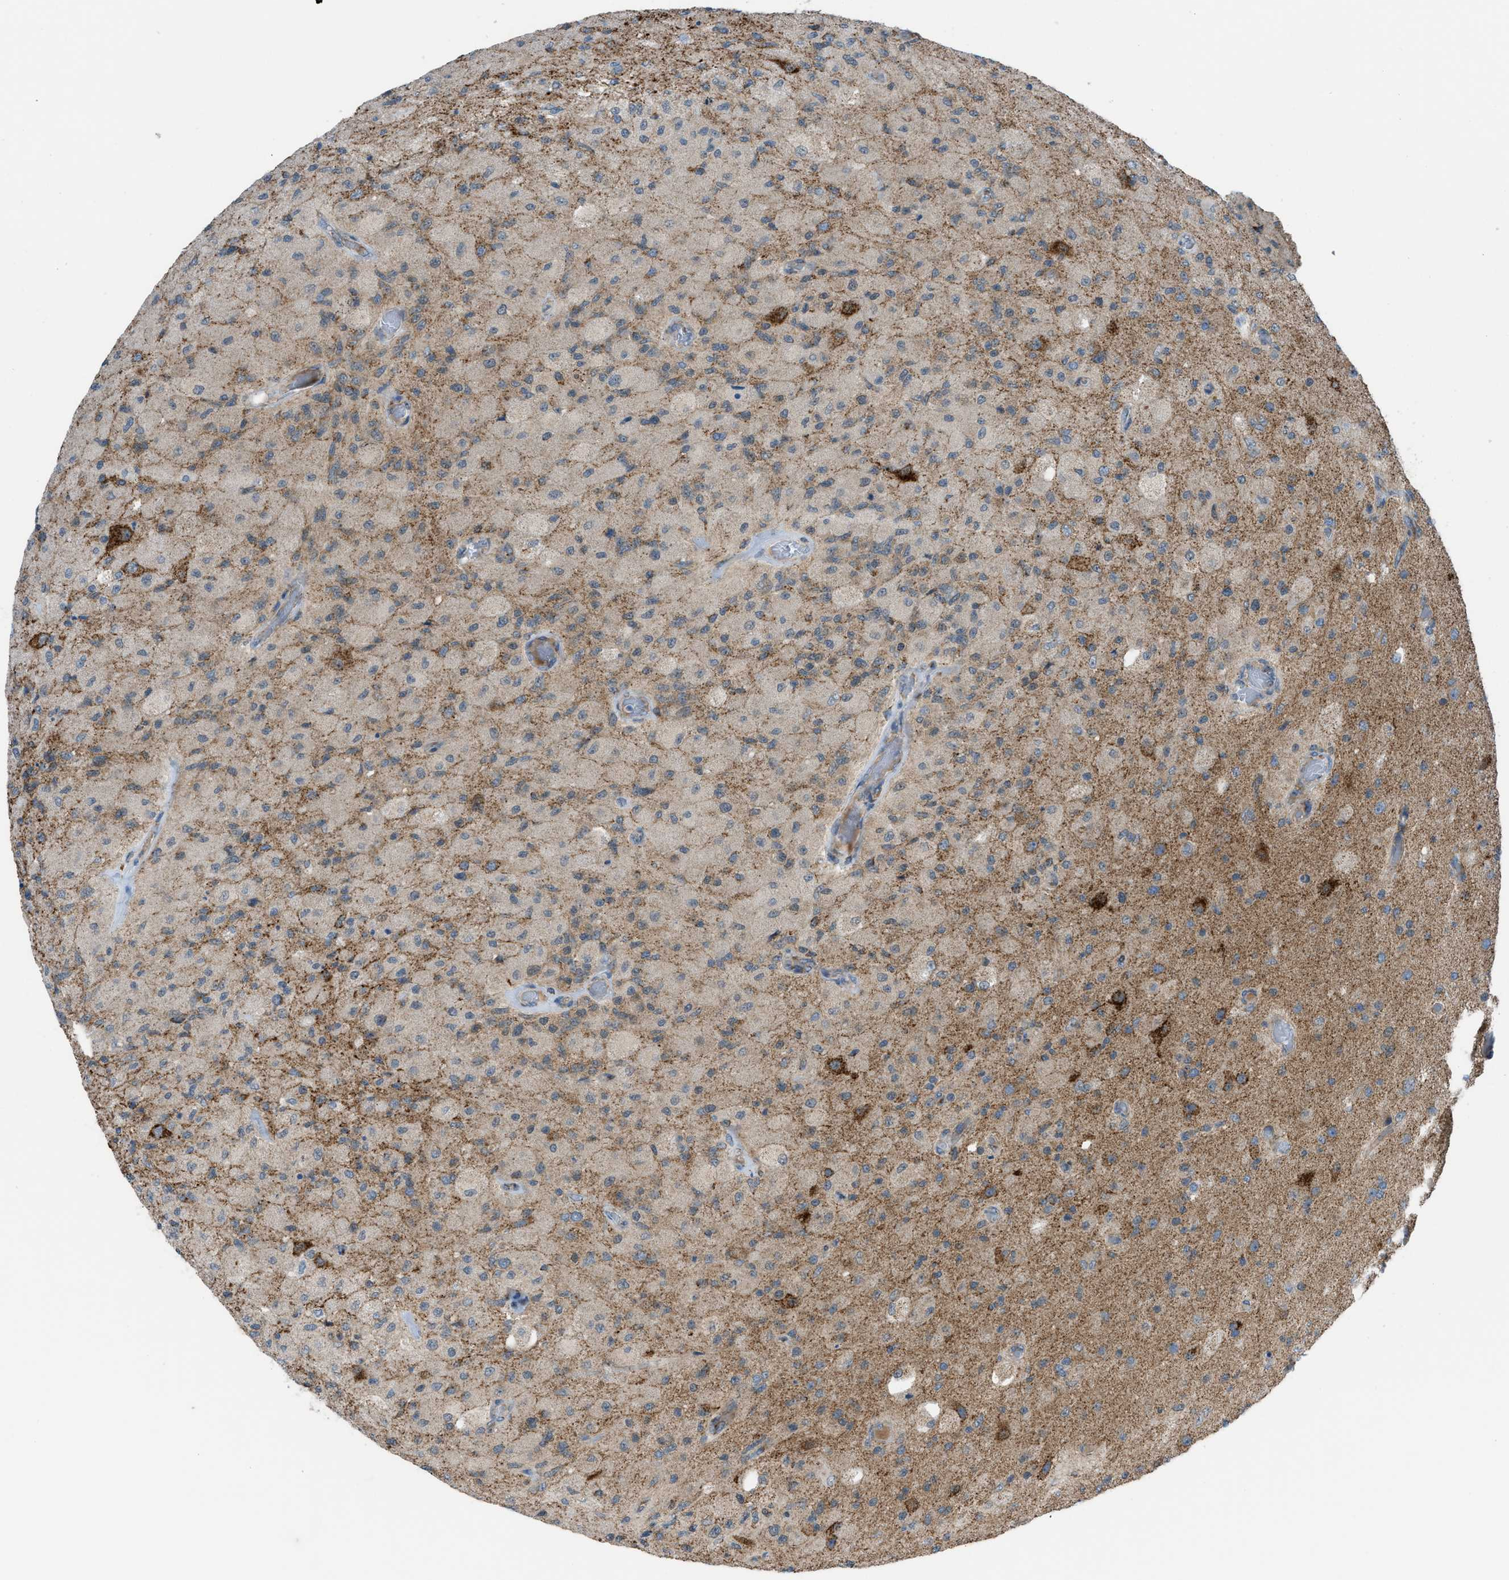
{"staining": {"intensity": "moderate", "quantity": "<25%", "location": "cytoplasmic/membranous"}, "tissue": "glioma", "cell_type": "Tumor cells", "image_type": "cancer", "snomed": [{"axis": "morphology", "description": "Normal tissue, NOS"}, {"axis": "morphology", "description": "Glioma, malignant, High grade"}, {"axis": "topography", "description": "Cerebral cortex"}], "caption": "Brown immunohistochemical staining in glioma displays moderate cytoplasmic/membranous staining in approximately <25% of tumor cells.", "gene": "SRM", "patient": {"sex": "male", "age": 77}}